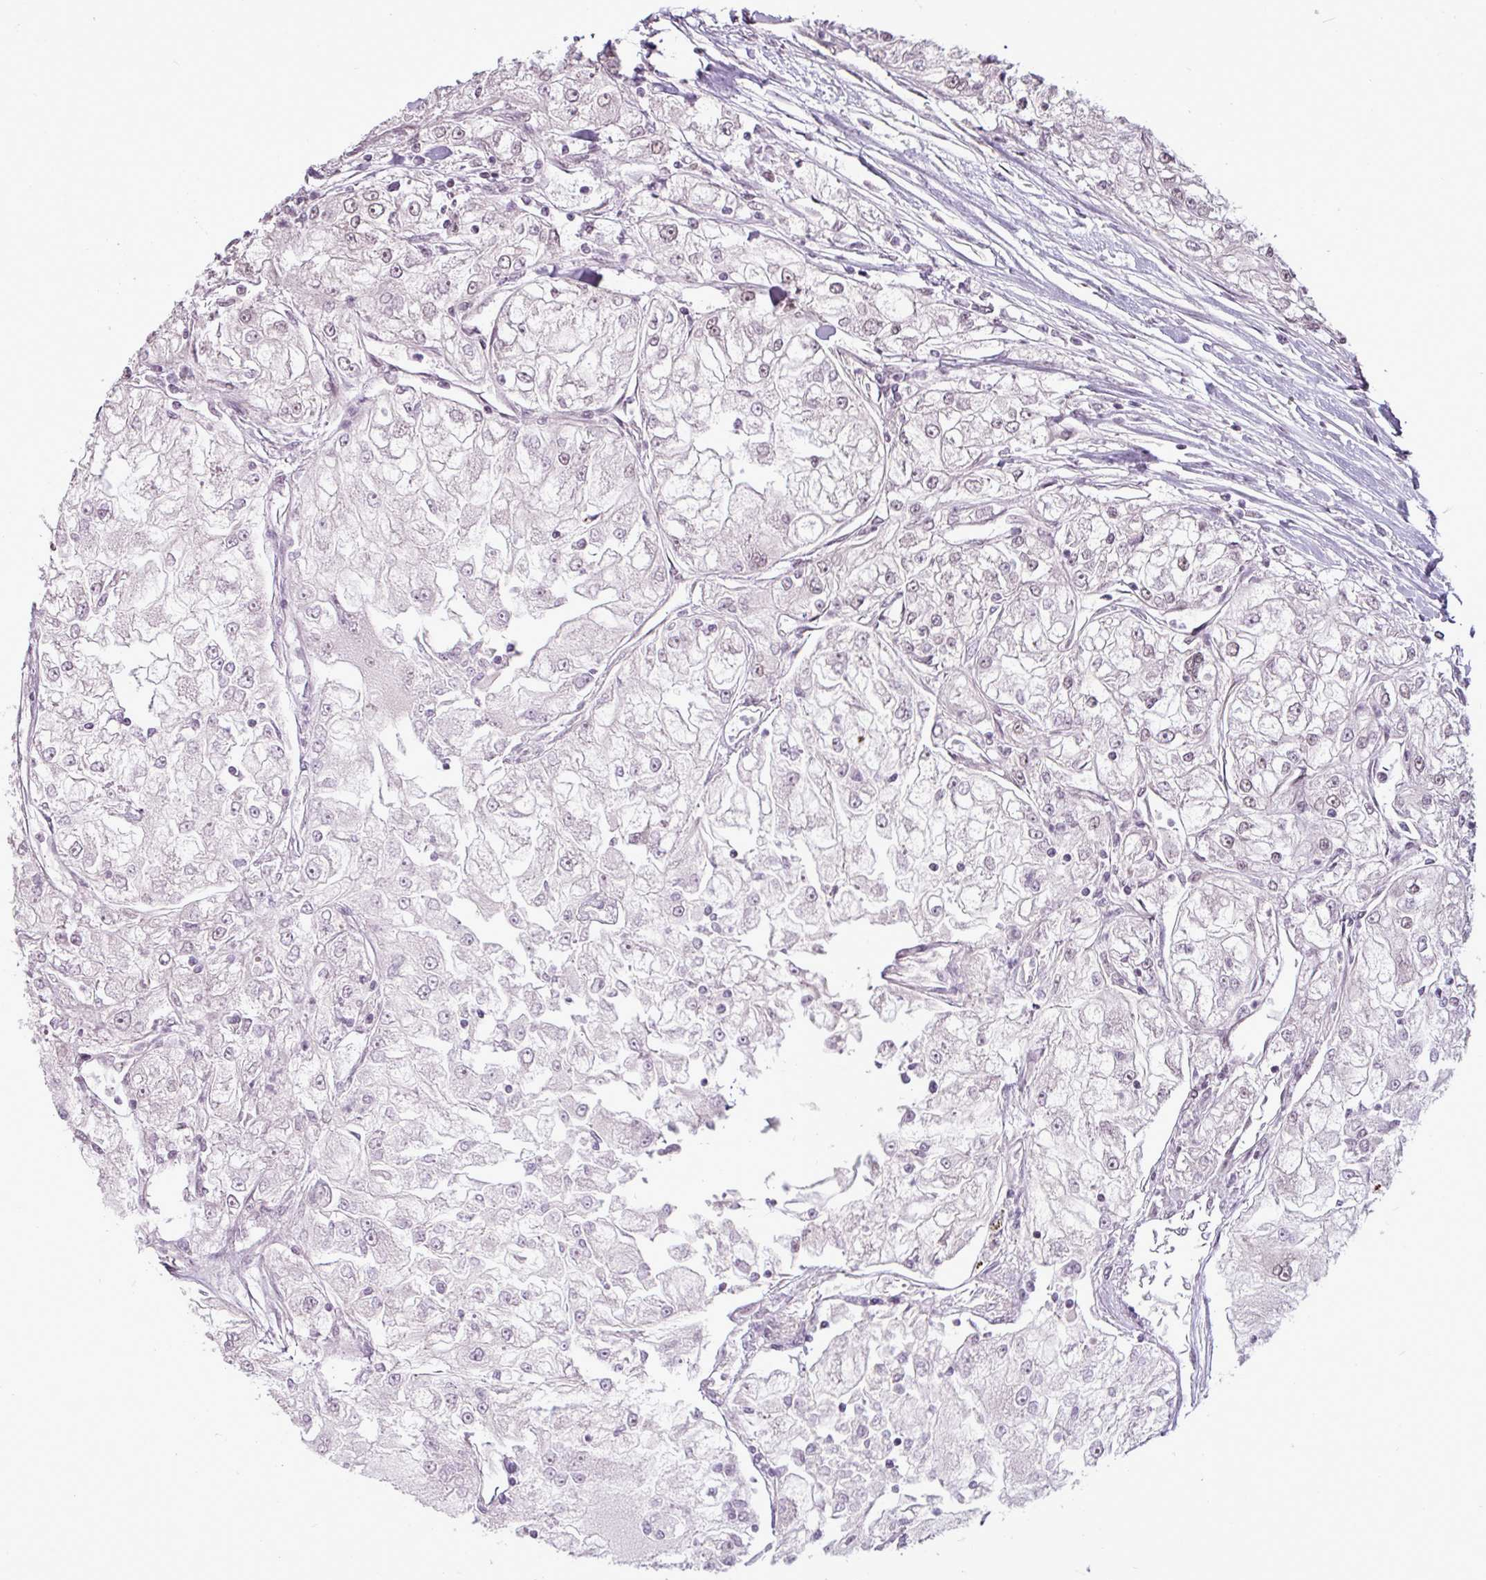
{"staining": {"intensity": "negative", "quantity": "none", "location": "none"}, "tissue": "renal cancer", "cell_type": "Tumor cells", "image_type": "cancer", "snomed": [{"axis": "morphology", "description": "Adenocarcinoma, NOS"}, {"axis": "topography", "description": "Kidney"}], "caption": "Tumor cells are negative for brown protein staining in adenocarcinoma (renal).", "gene": "GPT2", "patient": {"sex": "female", "age": 72}}